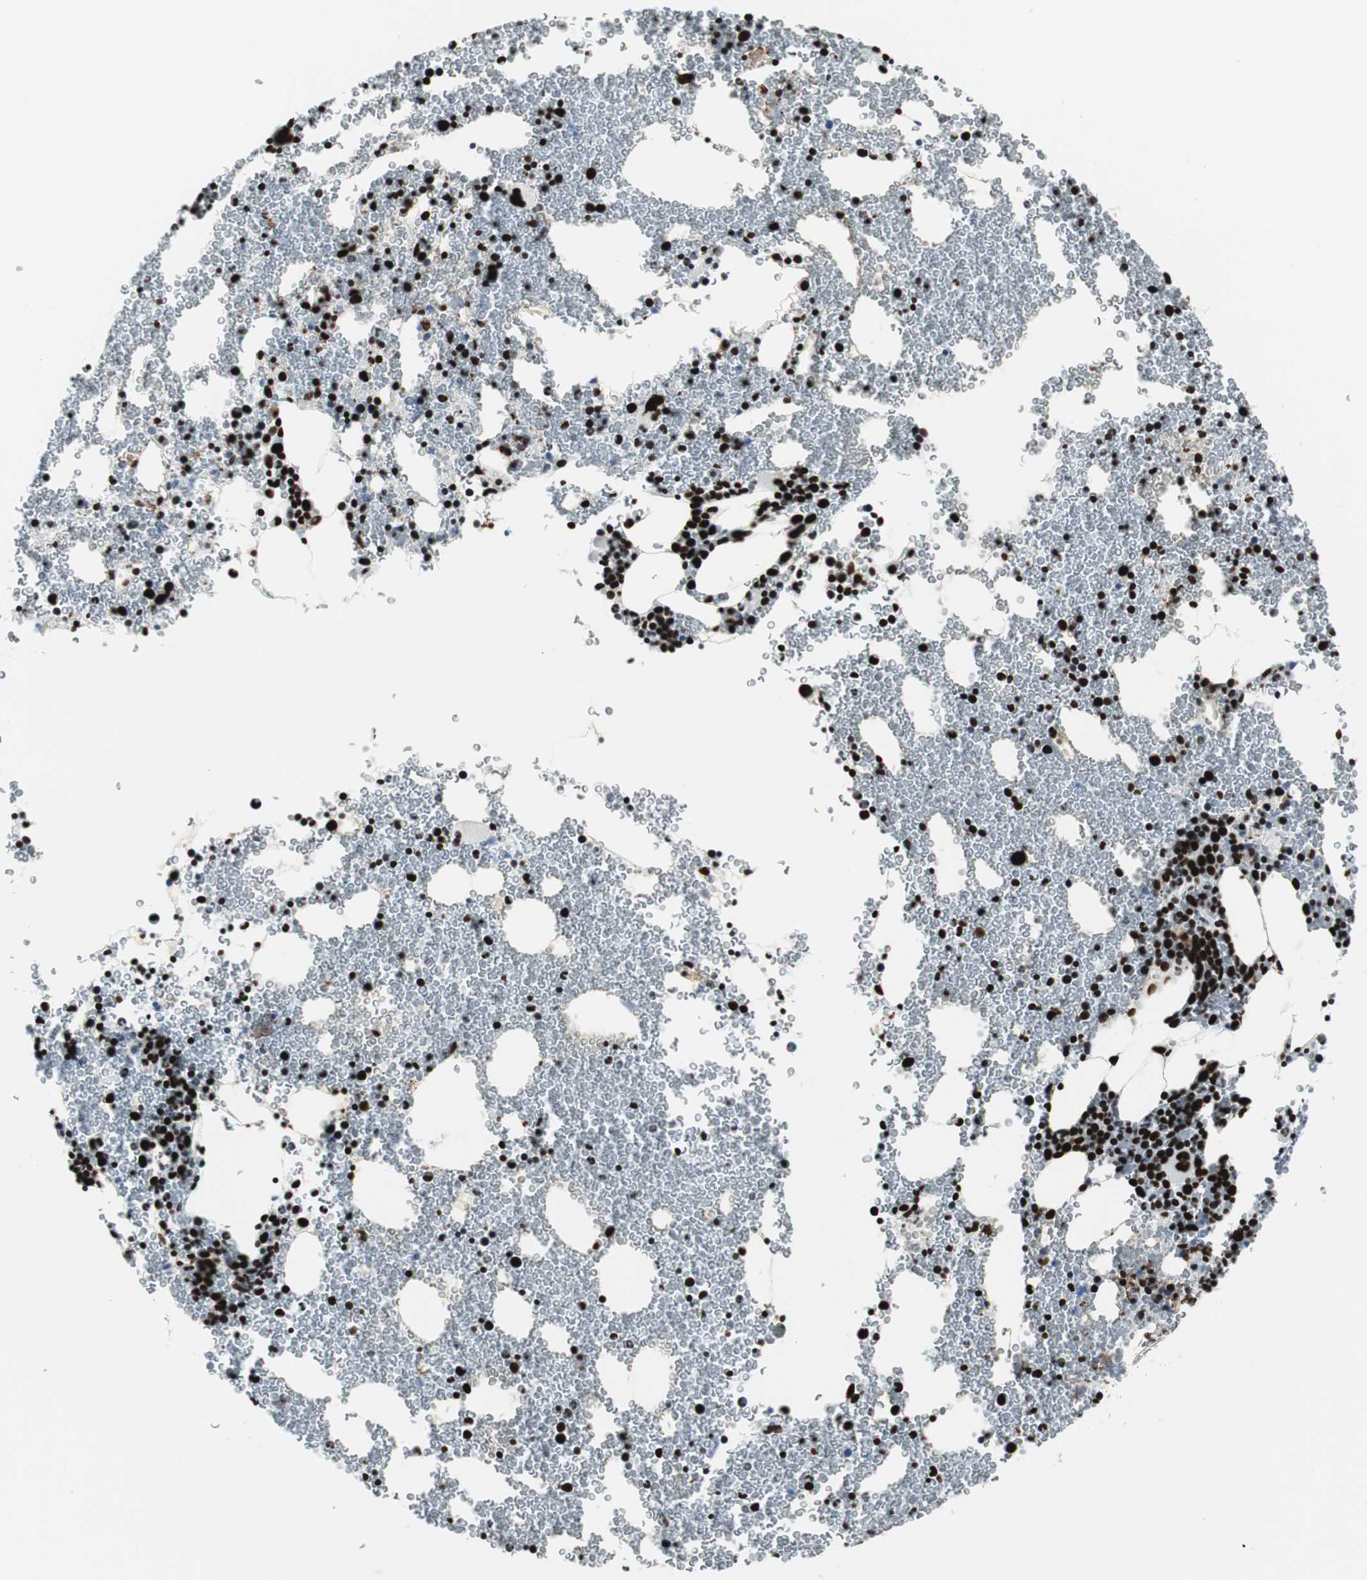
{"staining": {"intensity": "strong", "quantity": ">75%", "location": "nuclear"}, "tissue": "bone marrow", "cell_type": "Hematopoietic cells", "image_type": "normal", "snomed": [{"axis": "morphology", "description": "Normal tissue, NOS"}, {"axis": "morphology", "description": "Inflammation, NOS"}, {"axis": "topography", "description": "Bone marrow"}], "caption": "IHC (DAB) staining of benign human bone marrow shows strong nuclear protein staining in about >75% of hematopoietic cells.", "gene": "NCL", "patient": {"sex": "male", "age": 22}}